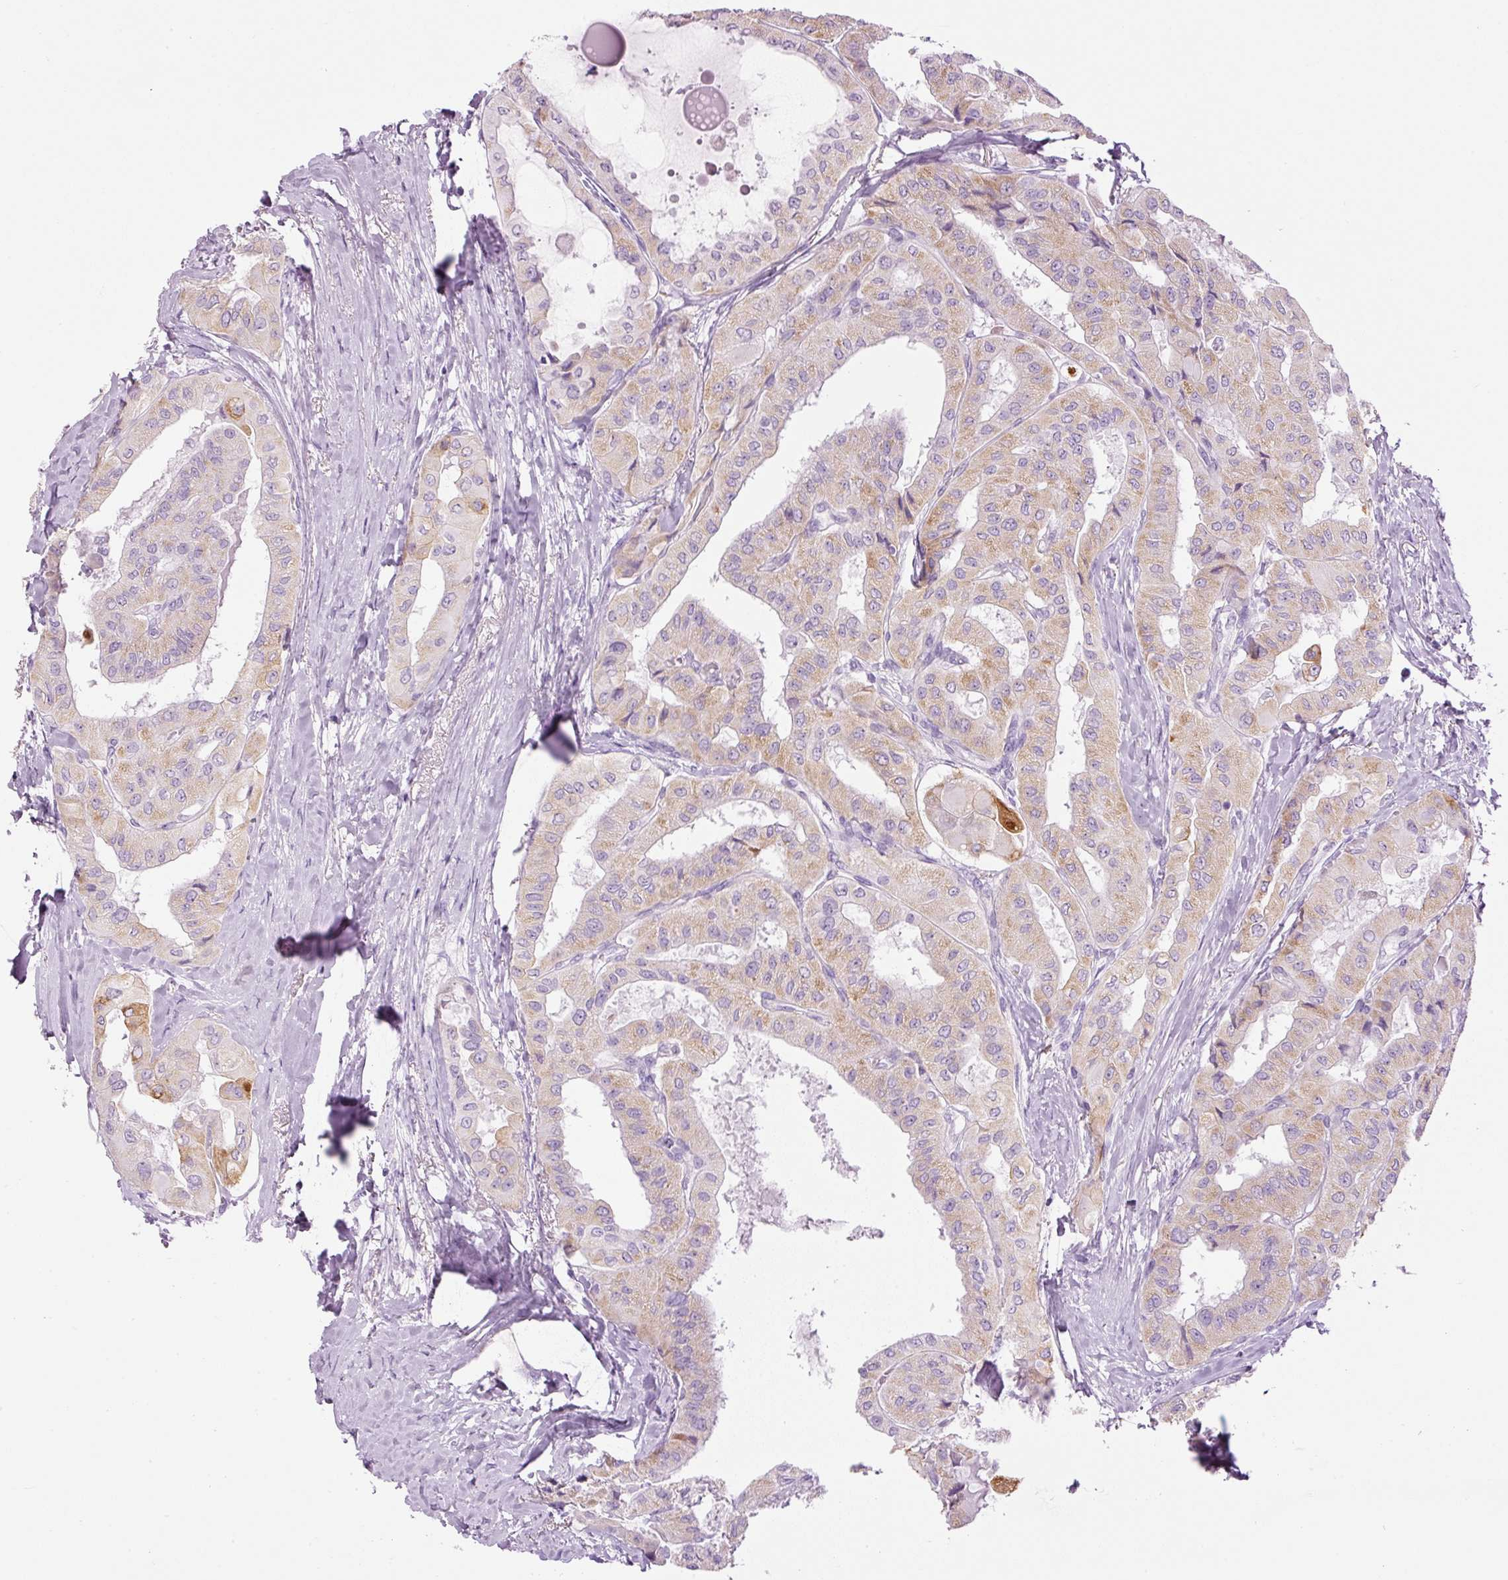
{"staining": {"intensity": "moderate", "quantity": "<25%", "location": "cytoplasmic/membranous"}, "tissue": "thyroid cancer", "cell_type": "Tumor cells", "image_type": "cancer", "snomed": [{"axis": "morphology", "description": "Normal tissue, NOS"}, {"axis": "morphology", "description": "Papillary adenocarcinoma, NOS"}, {"axis": "topography", "description": "Thyroid gland"}], "caption": "Thyroid cancer stained with a brown dye demonstrates moderate cytoplasmic/membranous positive positivity in approximately <25% of tumor cells.", "gene": "CARD16", "patient": {"sex": "female", "age": 59}}